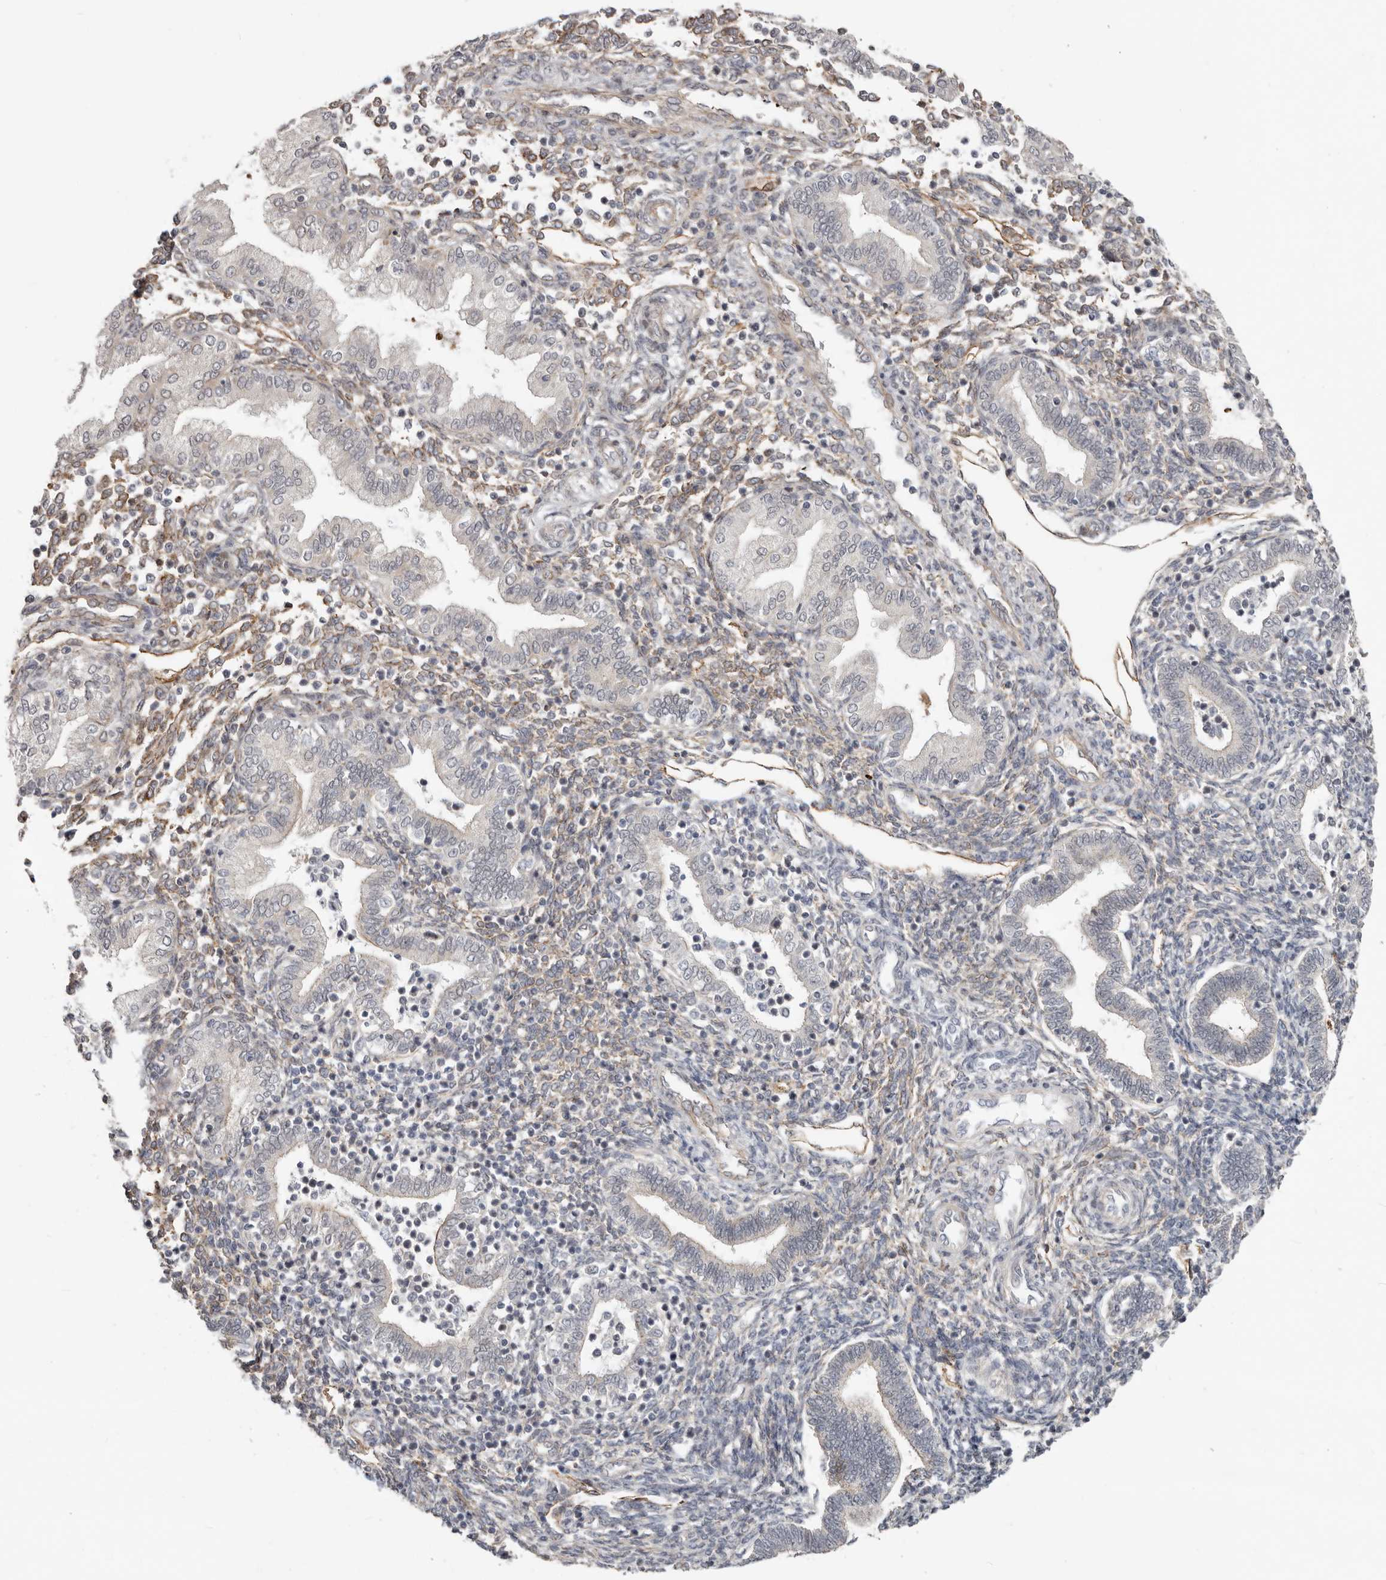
{"staining": {"intensity": "moderate", "quantity": "25%-75%", "location": "cytoplasmic/membranous"}, "tissue": "endometrium", "cell_type": "Cells in endometrial stroma", "image_type": "normal", "snomed": [{"axis": "morphology", "description": "Normal tissue, NOS"}, {"axis": "topography", "description": "Endometrium"}], "caption": "Normal endometrium was stained to show a protein in brown. There is medium levels of moderate cytoplasmic/membranous staining in about 25%-75% of cells in endometrial stroma. Using DAB (brown) and hematoxylin (blue) stains, captured at high magnification using brightfield microscopy.", "gene": "SZT2", "patient": {"sex": "female", "age": 53}}